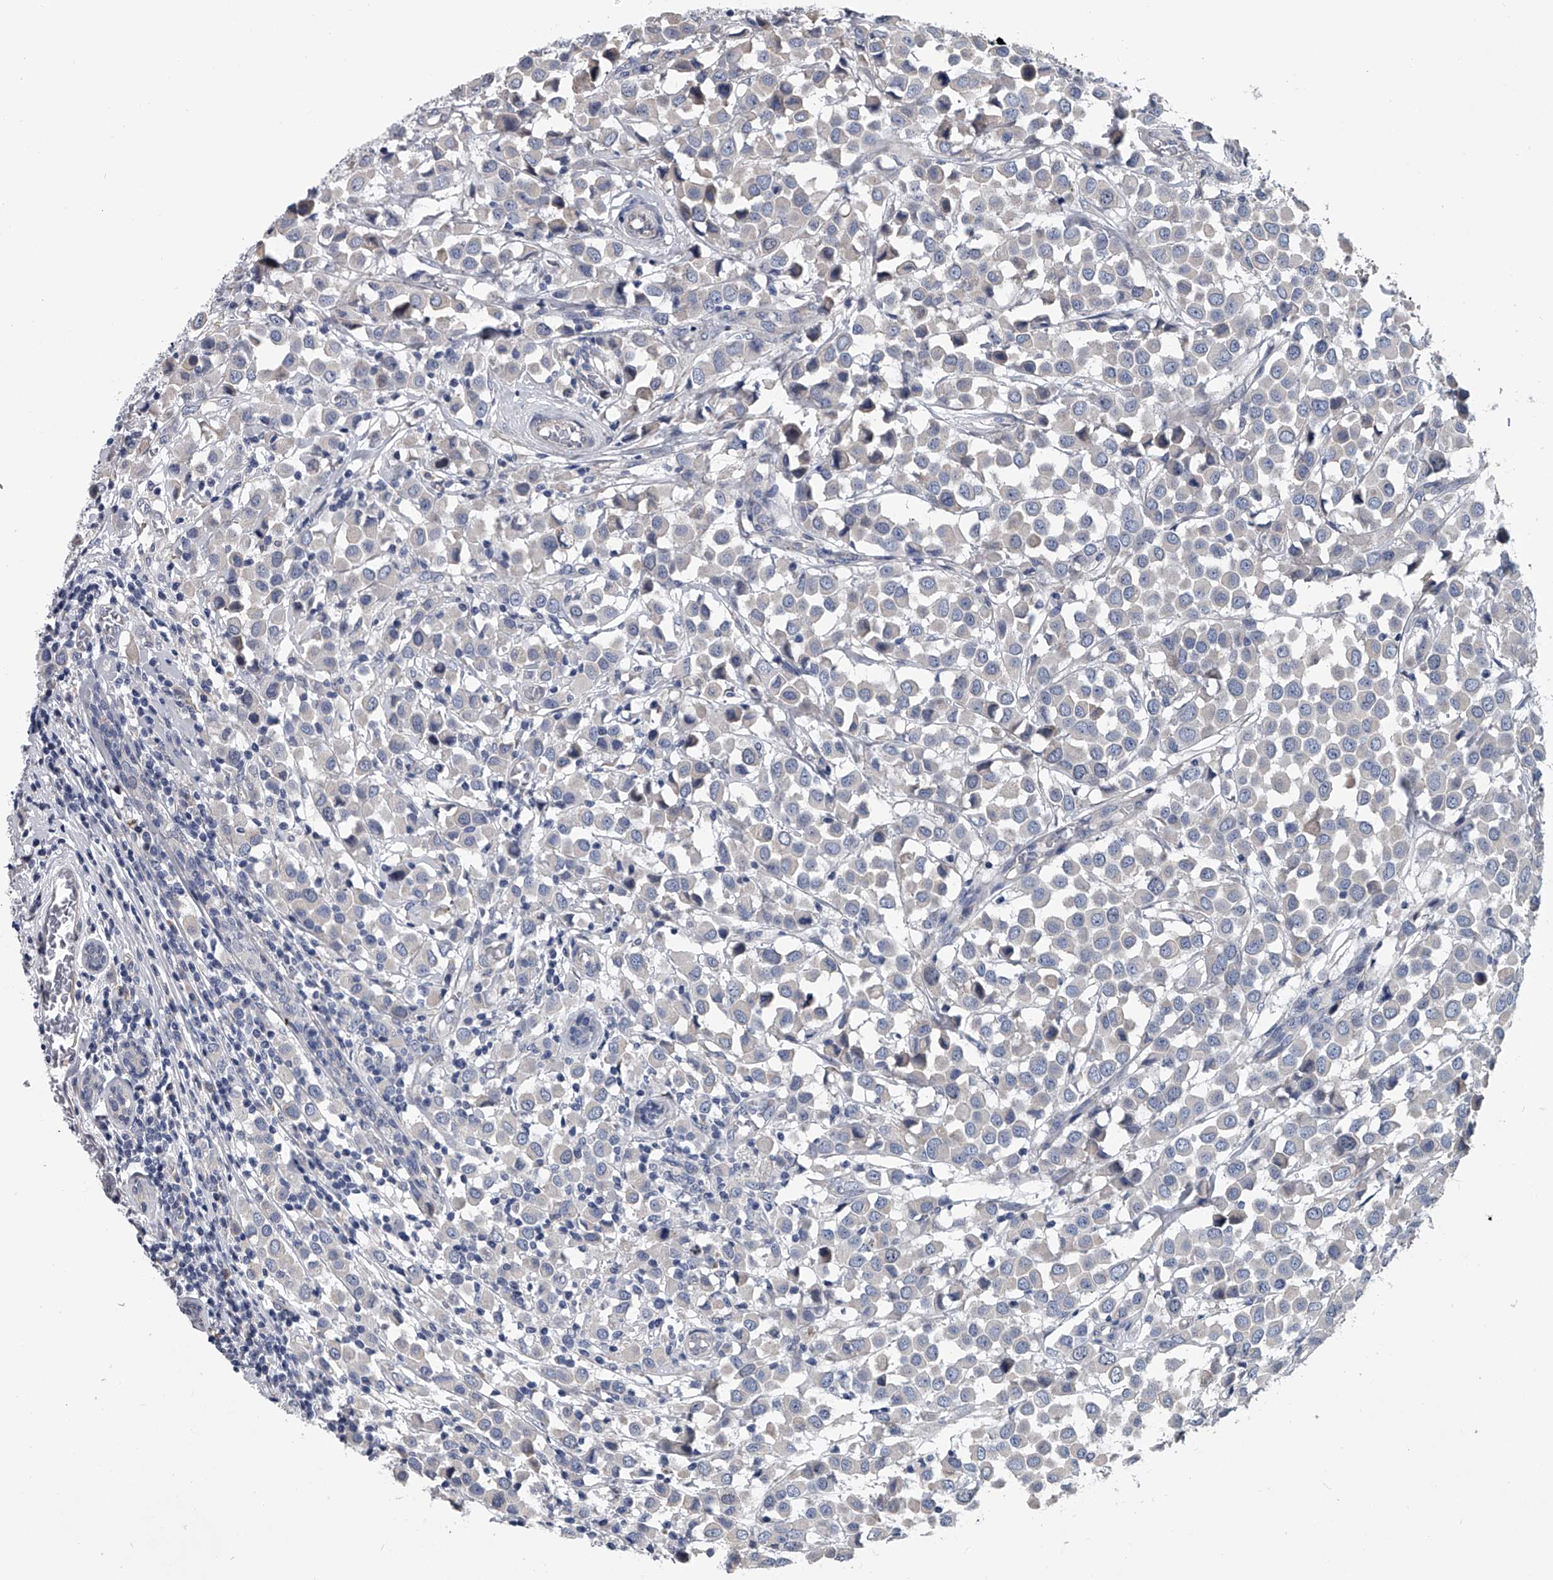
{"staining": {"intensity": "negative", "quantity": "none", "location": "none"}, "tissue": "breast cancer", "cell_type": "Tumor cells", "image_type": "cancer", "snomed": [{"axis": "morphology", "description": "Duct carcinoma"}, {"axis": "topography", "description": "Breast"}], "caption": "Protein analysis of intraductal carcinoma (breast) exhibits no significant positivity in tumor cells.", "gene": "ABCG1", "patient": {"sex": "female", "age": 61}}